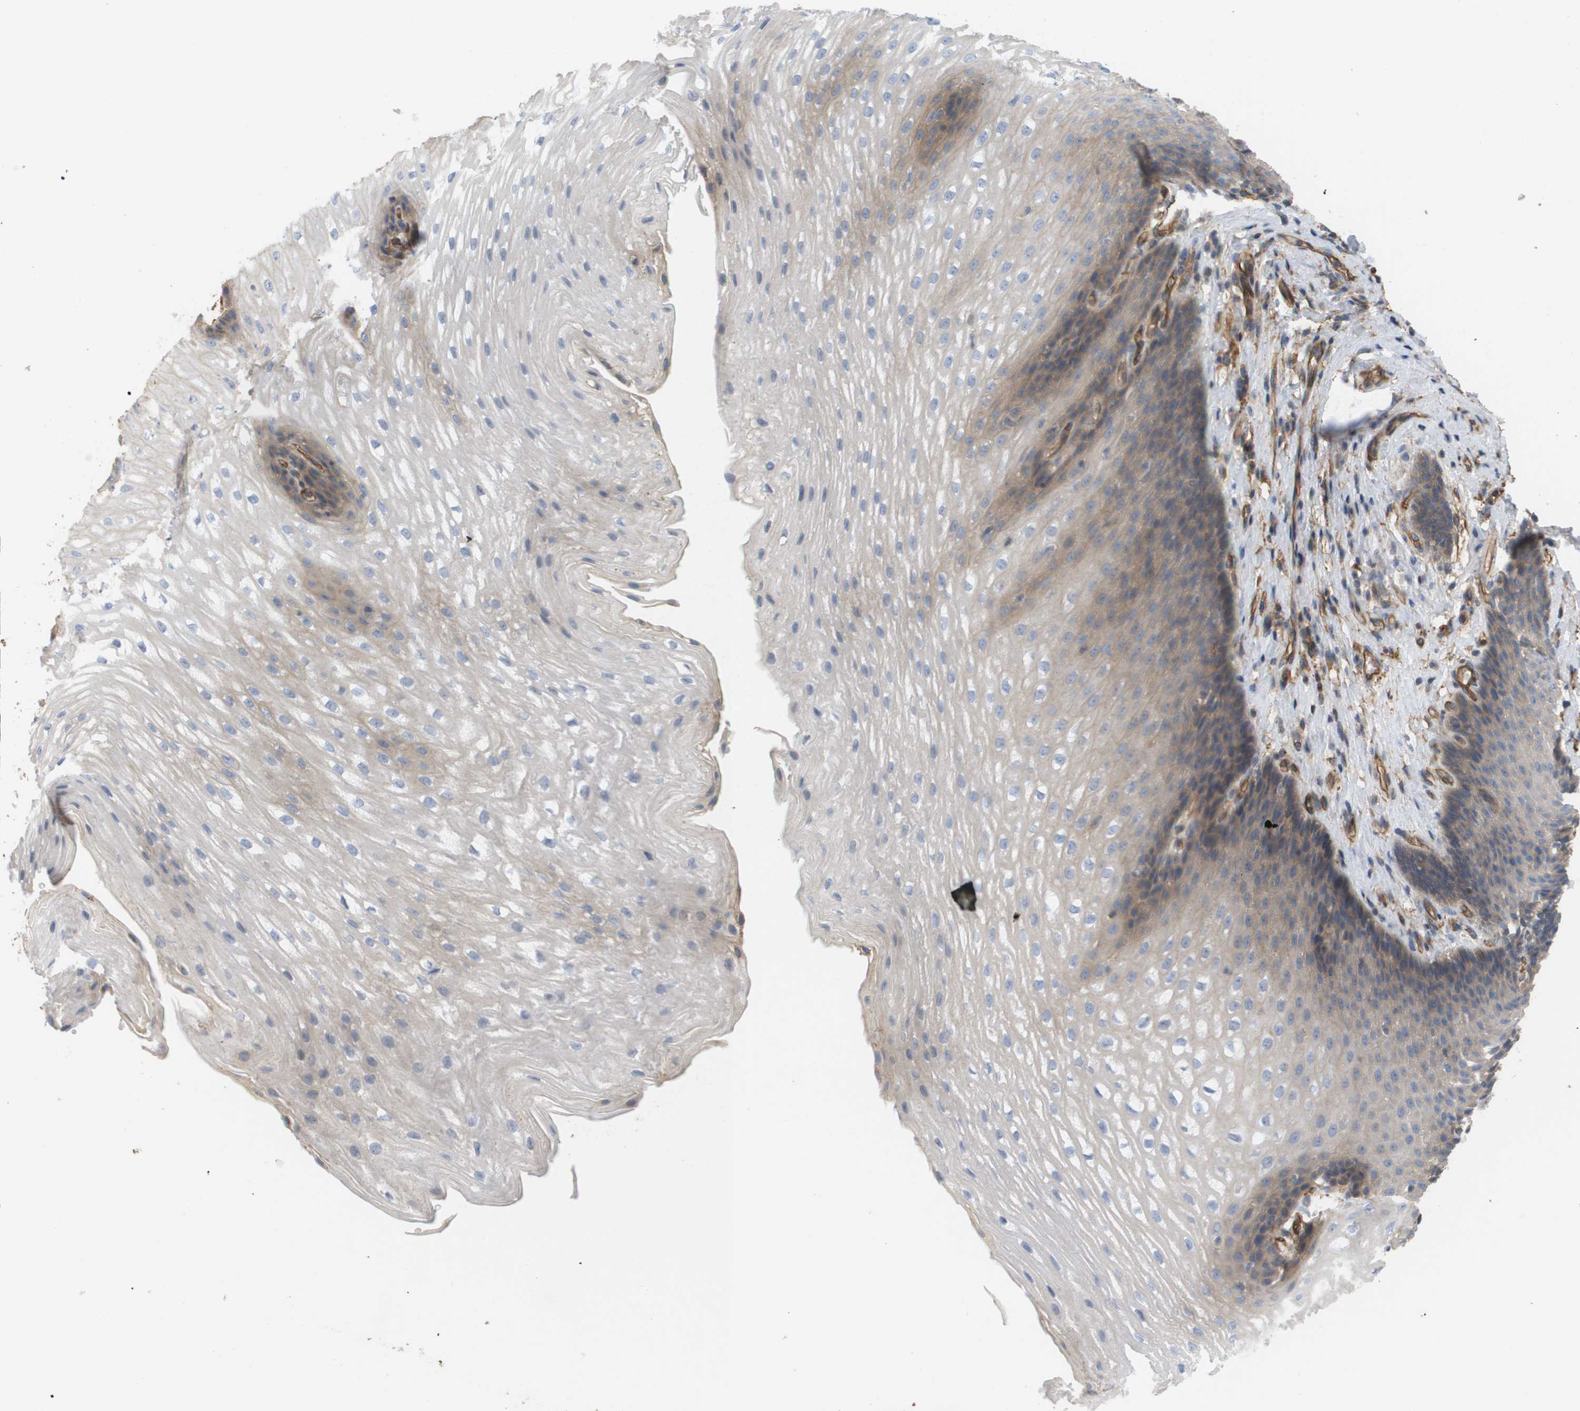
{"staining": {"intensity": "weak", "quantity": "<25%", "location": "cytoplasmic/membranous"}, "tissue": "esophagus", "cell_type": "Squamous epithelial cells", "image_type": "normal", "snomed": [{"axis": "morphology", "description": "Normal tissue, NOS"}, {"axis": "topography", "description": "Esophagus"}], "caption": "IHC of normal esophagus reveals no expression in squamous epithelial cells. (DAB (3,3'-diaminobenzidine) immunohistochemistry, high magnification).", "gene": "SGMS2", "patient": {"sex": "male", "age": 48}}